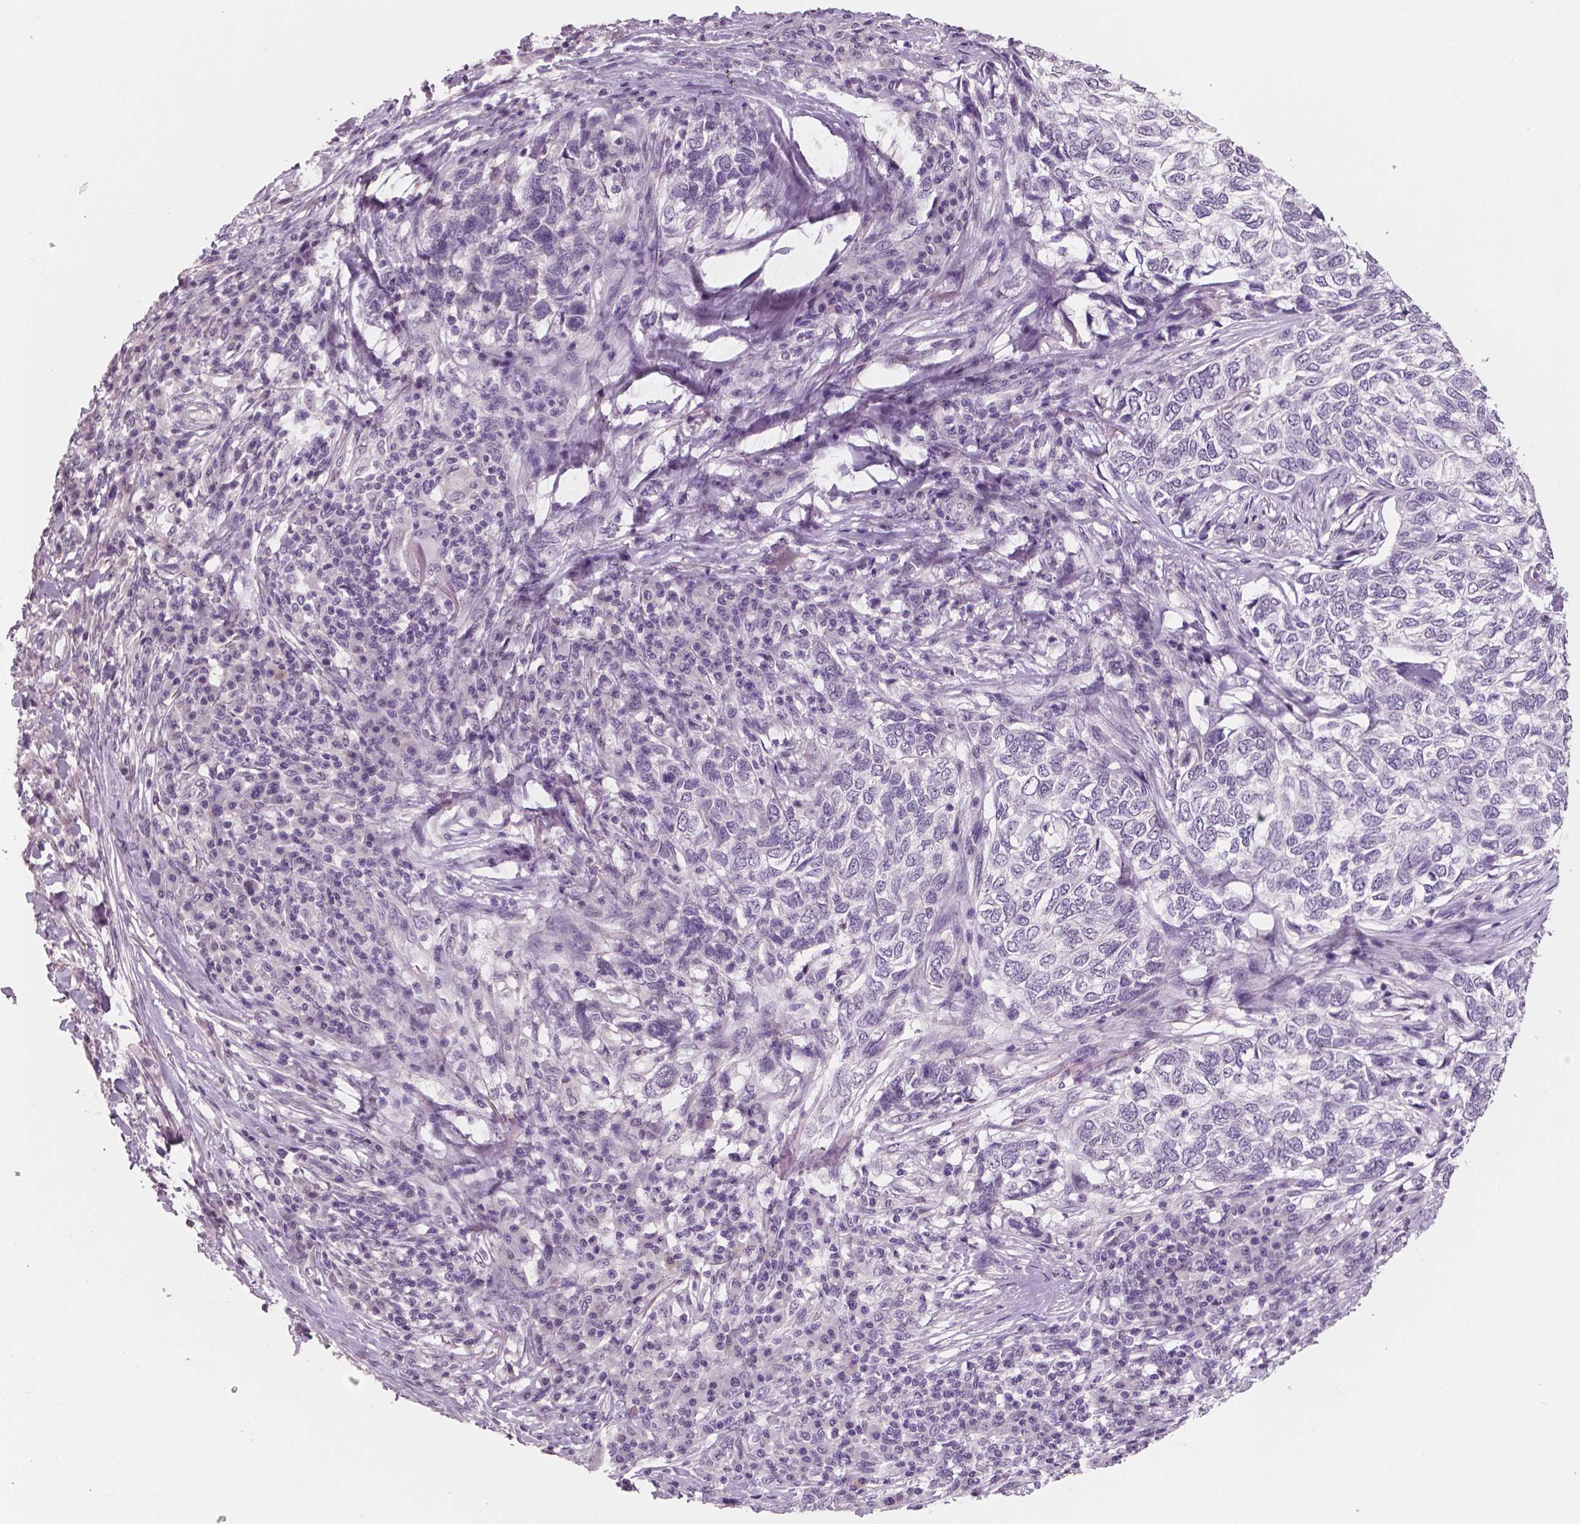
{"staining": {"intensity": "negative", "quantity": "none", "location": "none"}, "tissue": "skin cancer", "cell_type": "Tumor cells", "image_type": "cancer", "snomed": [{"axis": "morphology", "description": "Basal cell carcinoma"}, {"axis": "topography", "description": "Skin"}], "caption": "Immunohistochemistry (IHC) histopathology image of human skin basal cell carcinoma stained for a protein (brown), which shows no expression in tumor cells.", "gene": "NECAB1", "patient": {"sex": "female", "age": 65}}